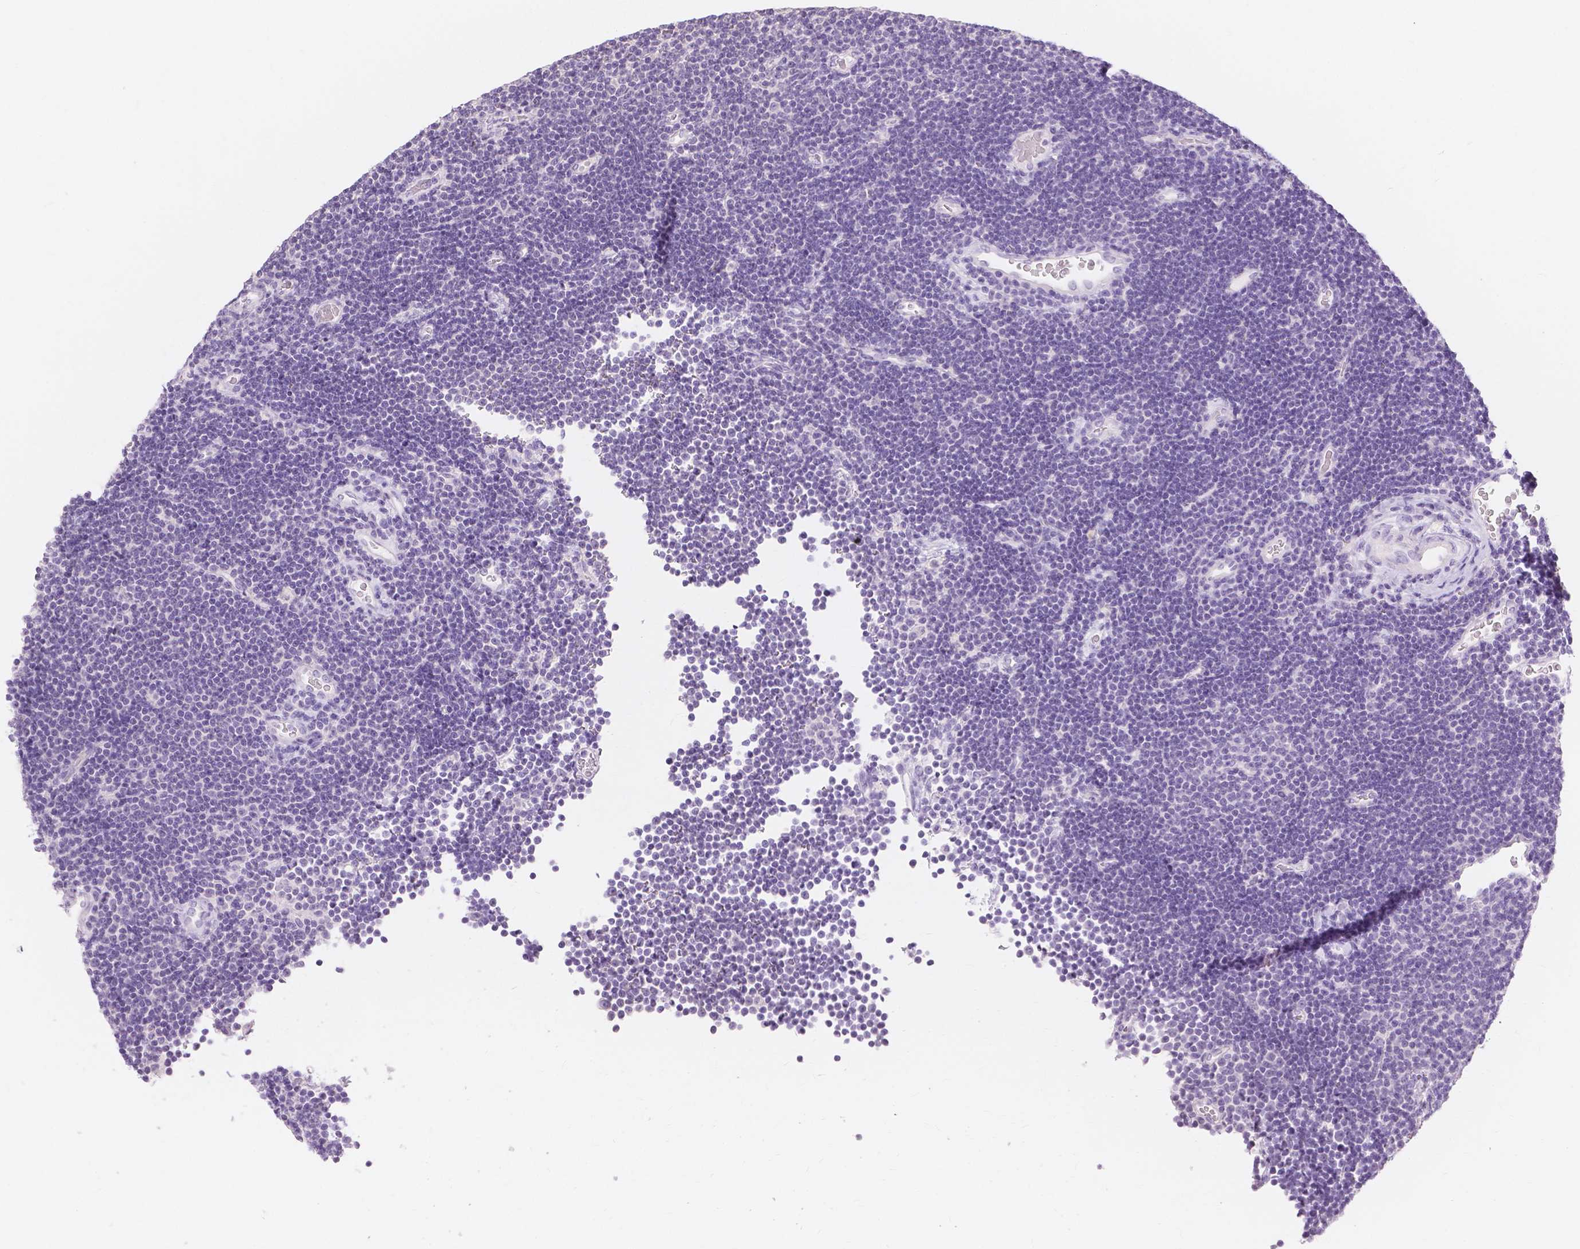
{"staining": {"intensity": "negative", "quantity": "none", "location": "none"}, "tissue": "lymphoma", "cell_type": "Tumor cells", "image_type": "cancer", "snomed": [{"axis": "morphology", "description": "Malignant lymphoma, non-Hodgkin's type, Low grade"}, {"axis": "topography", "description": "Brain"}], "caption": "Human lymphoma stained for a protein using immunohistochemistry reveals no staining in tumor cells.", "gene": "MUC12", "patient": {"sex": "female", "age": 66}}